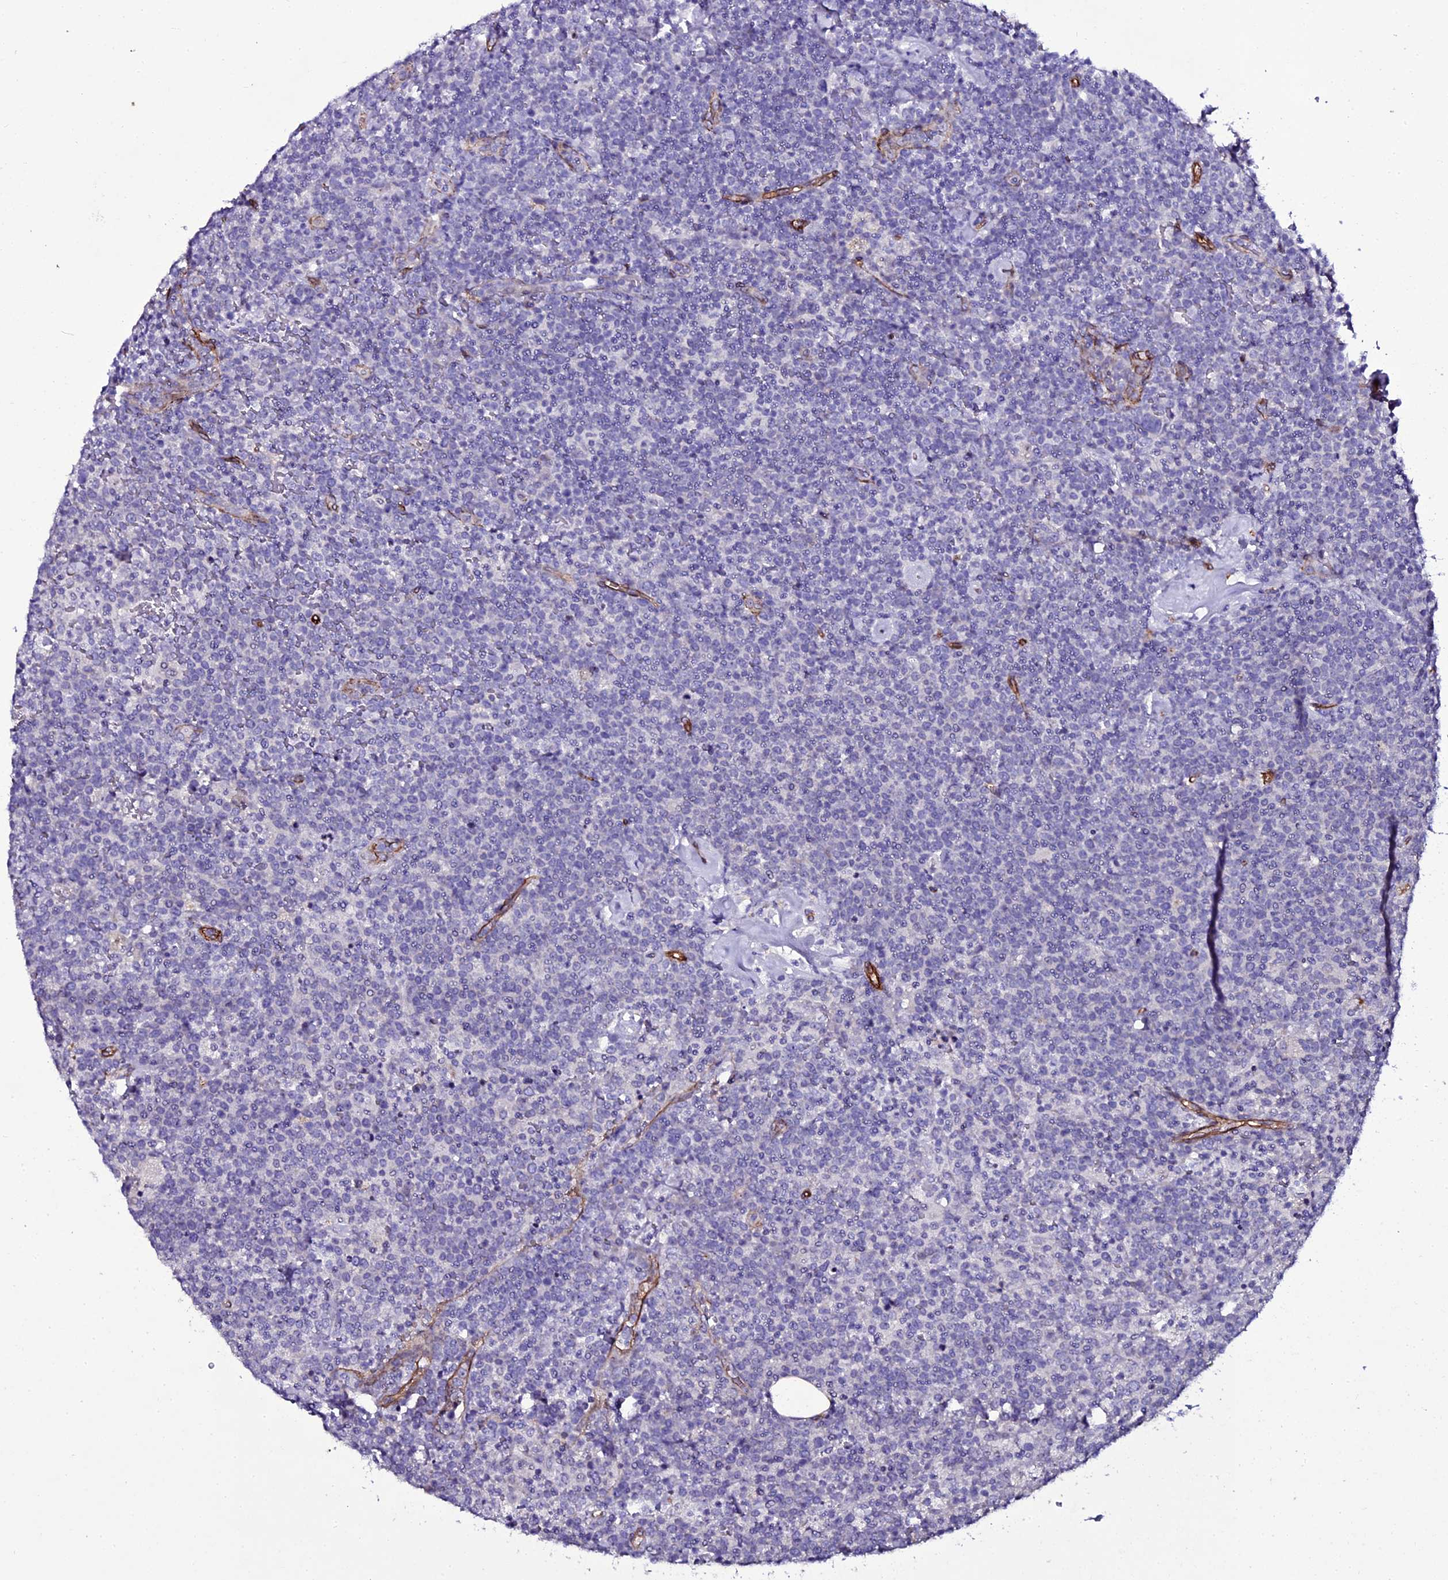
{"staining": {"intensity": "negative", "quantity": "none", "location": "none"}, "tissue": "lymphoma", "cell_type": "Tumor cells", "image_type": "cancer", "snomed": [{"axis": "morphology", "description": "Malignant lymphoma, non-Hodgkin's type, High grade"}, {"axis": "topography", "description": "Lymph node"}], "caption": "Tumor cells are negative for brown protein staining in lymphoma.", "gene": "MEX3C", "patient": {"sex": "male", "age": 61}}